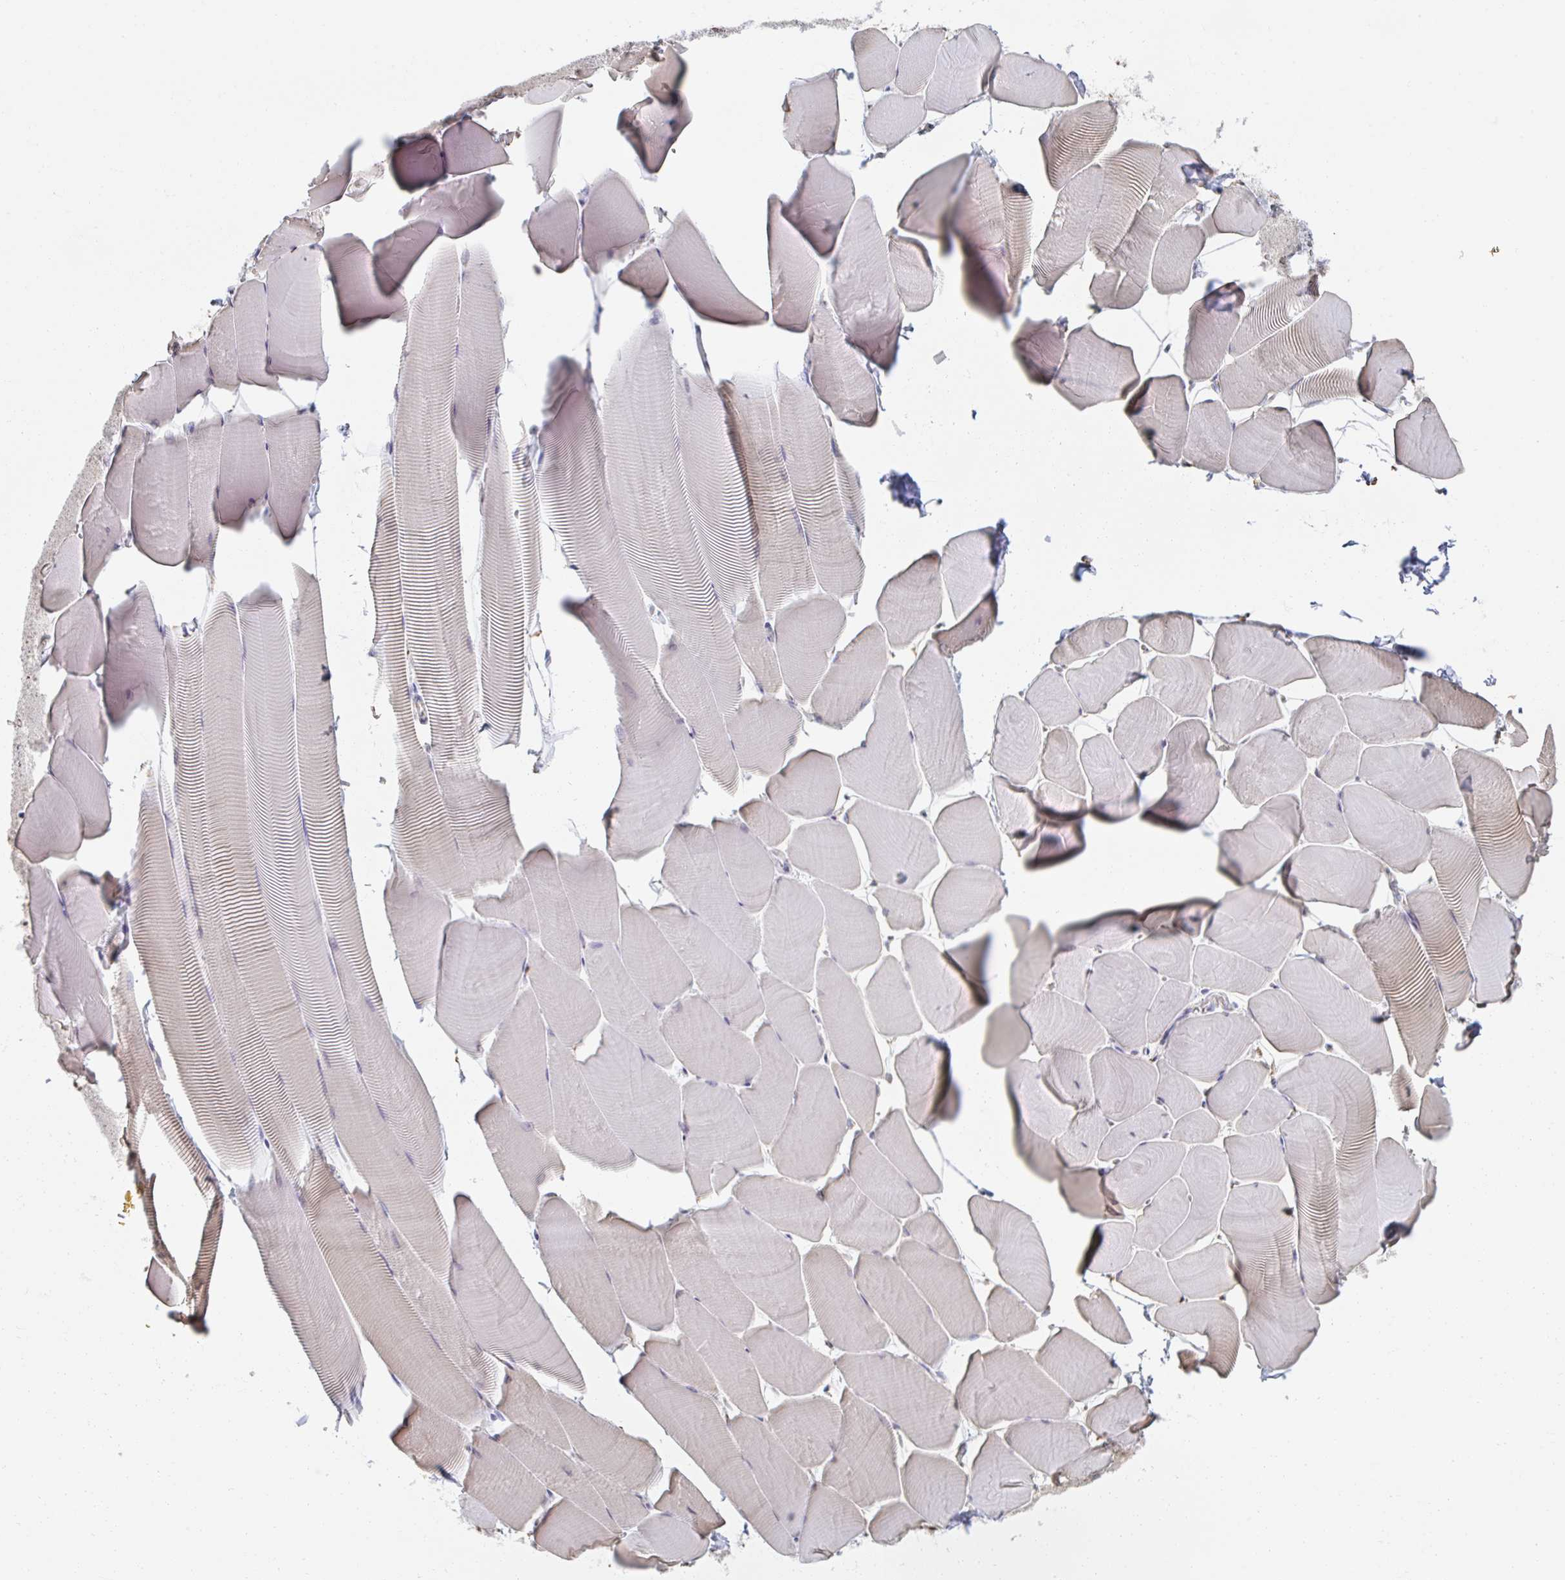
{"staining": {"intensity": "negative", "quantity": "none", "location": "none"}, "tissue": "skeletal muscle", "cell_type": "Myocytes", "image_type": "normal", "snomed": [{"axis": "morphology", "description": "Normal tissue, NOS"}, {"axis": "topography", "description": "Skeletal muscle"}], "caption": "The image displays no significant expression in myocytes of skeletal muscle. (Immunohistochemistry, brightfield microscopy, high magnification).", "gene": "RAB5IF", "patient": {"sex": "male", "age": 25}}